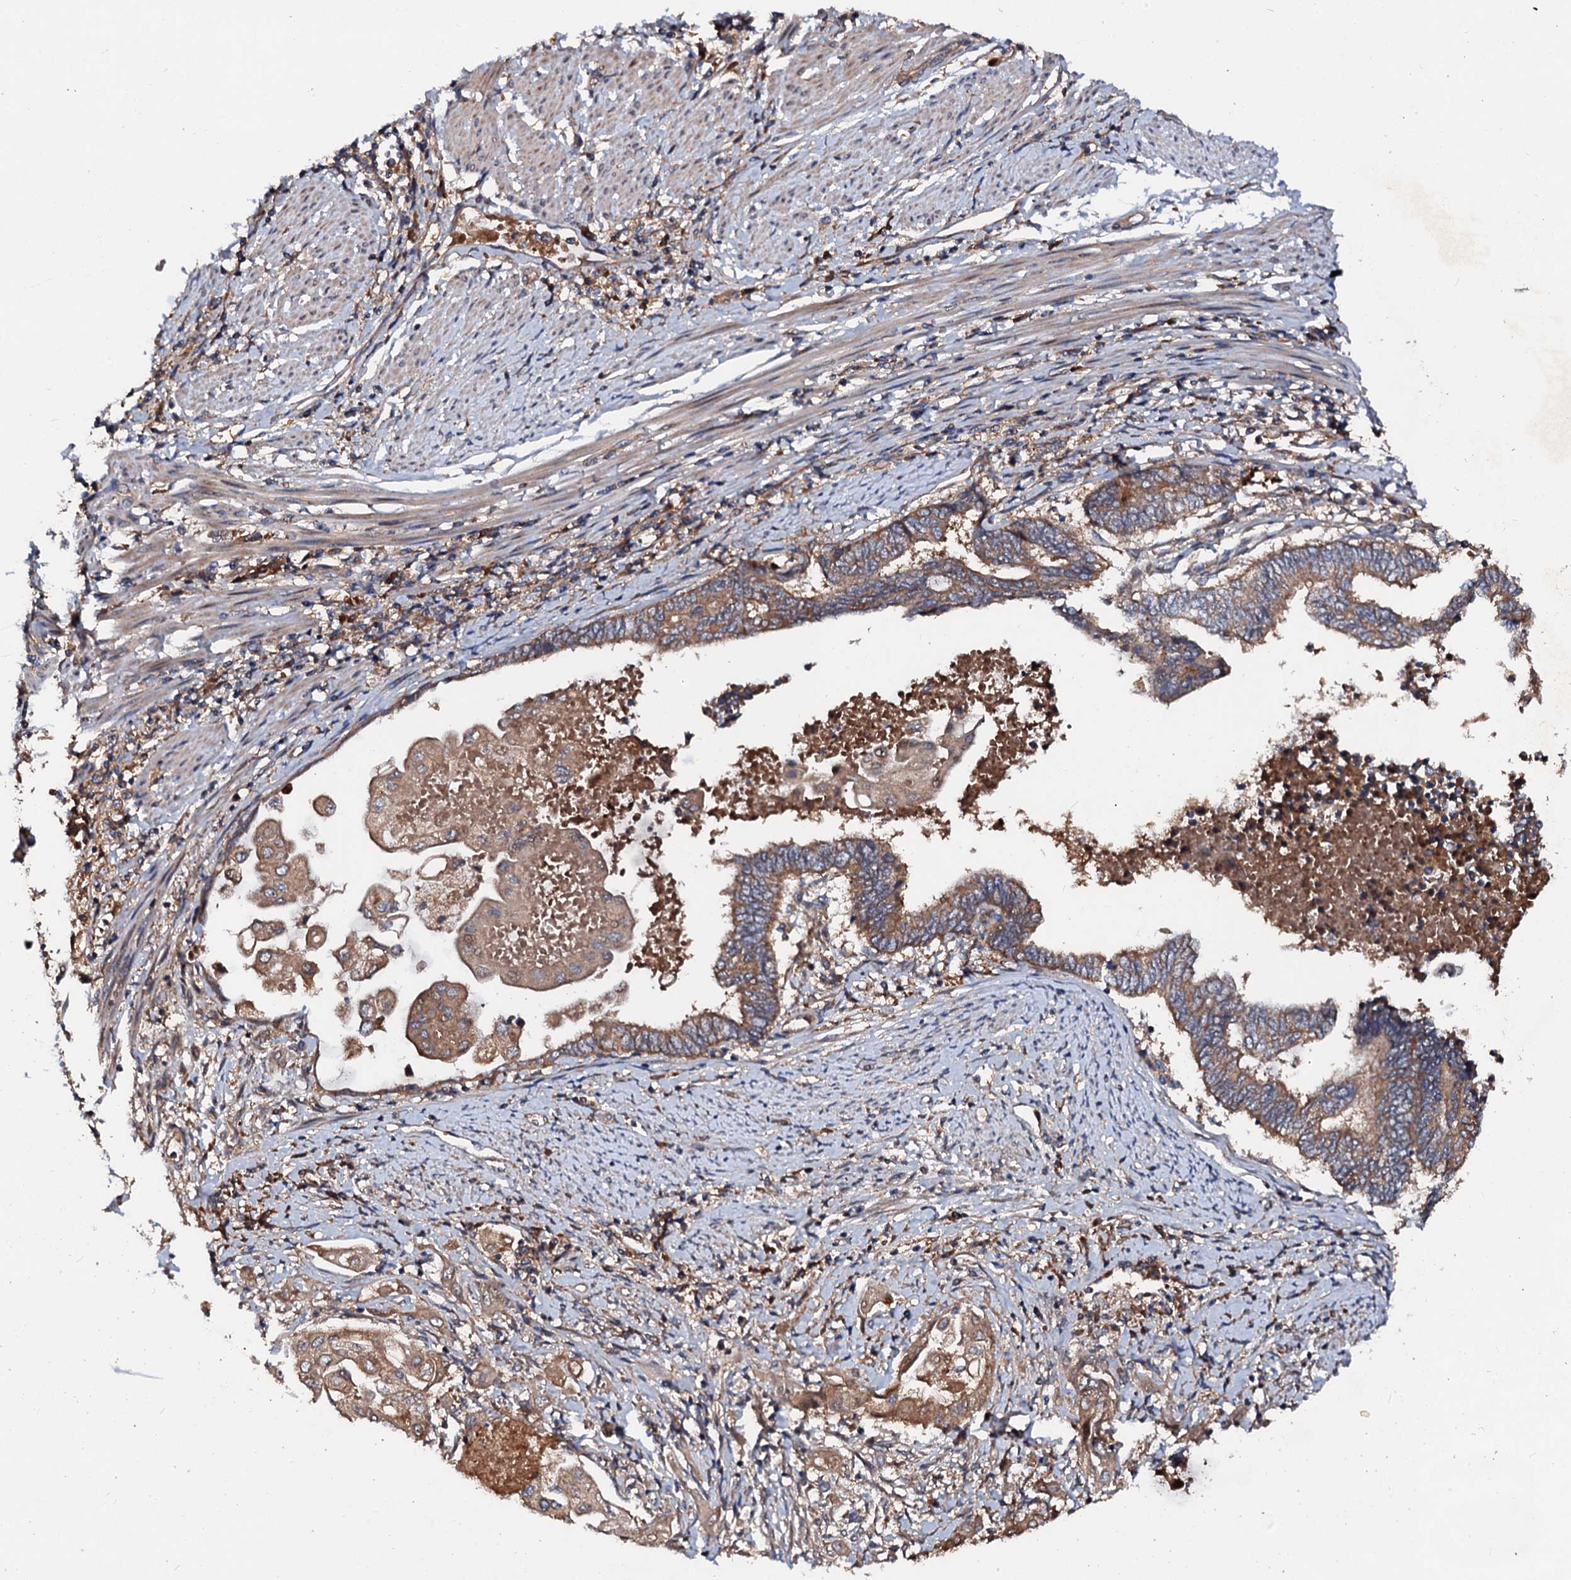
{"staining": {"intensity": "moderate", "quantity": ">75%", "location": "cytoplasmic/membranous"}, "tissue": "endometrial cancer", "cell_type": "Tumor cells", "image_type": "cancer", "snomed": [{"axis": "morphology", "description": "Adenocarcinoma, NOS"}, {"axis": "topography", "description": "Uterus"}, {"axis": "topography", "description": "Endometrium"}], "caption": "Immunohistochemistry (IHC) photomicrograph of neoplastic tissue: human adenocarcinoma (endometrial) stained using immunohistochemistry (IHC) demonstrates medium levels of moderate protein expression localized specifically in the cytoplasmic/membranous of tumor cells, appearing as a cytoplasmic/membranous brown color.", "gene": "EXTL1", "patient": {"sex": "female", "age": 70}}